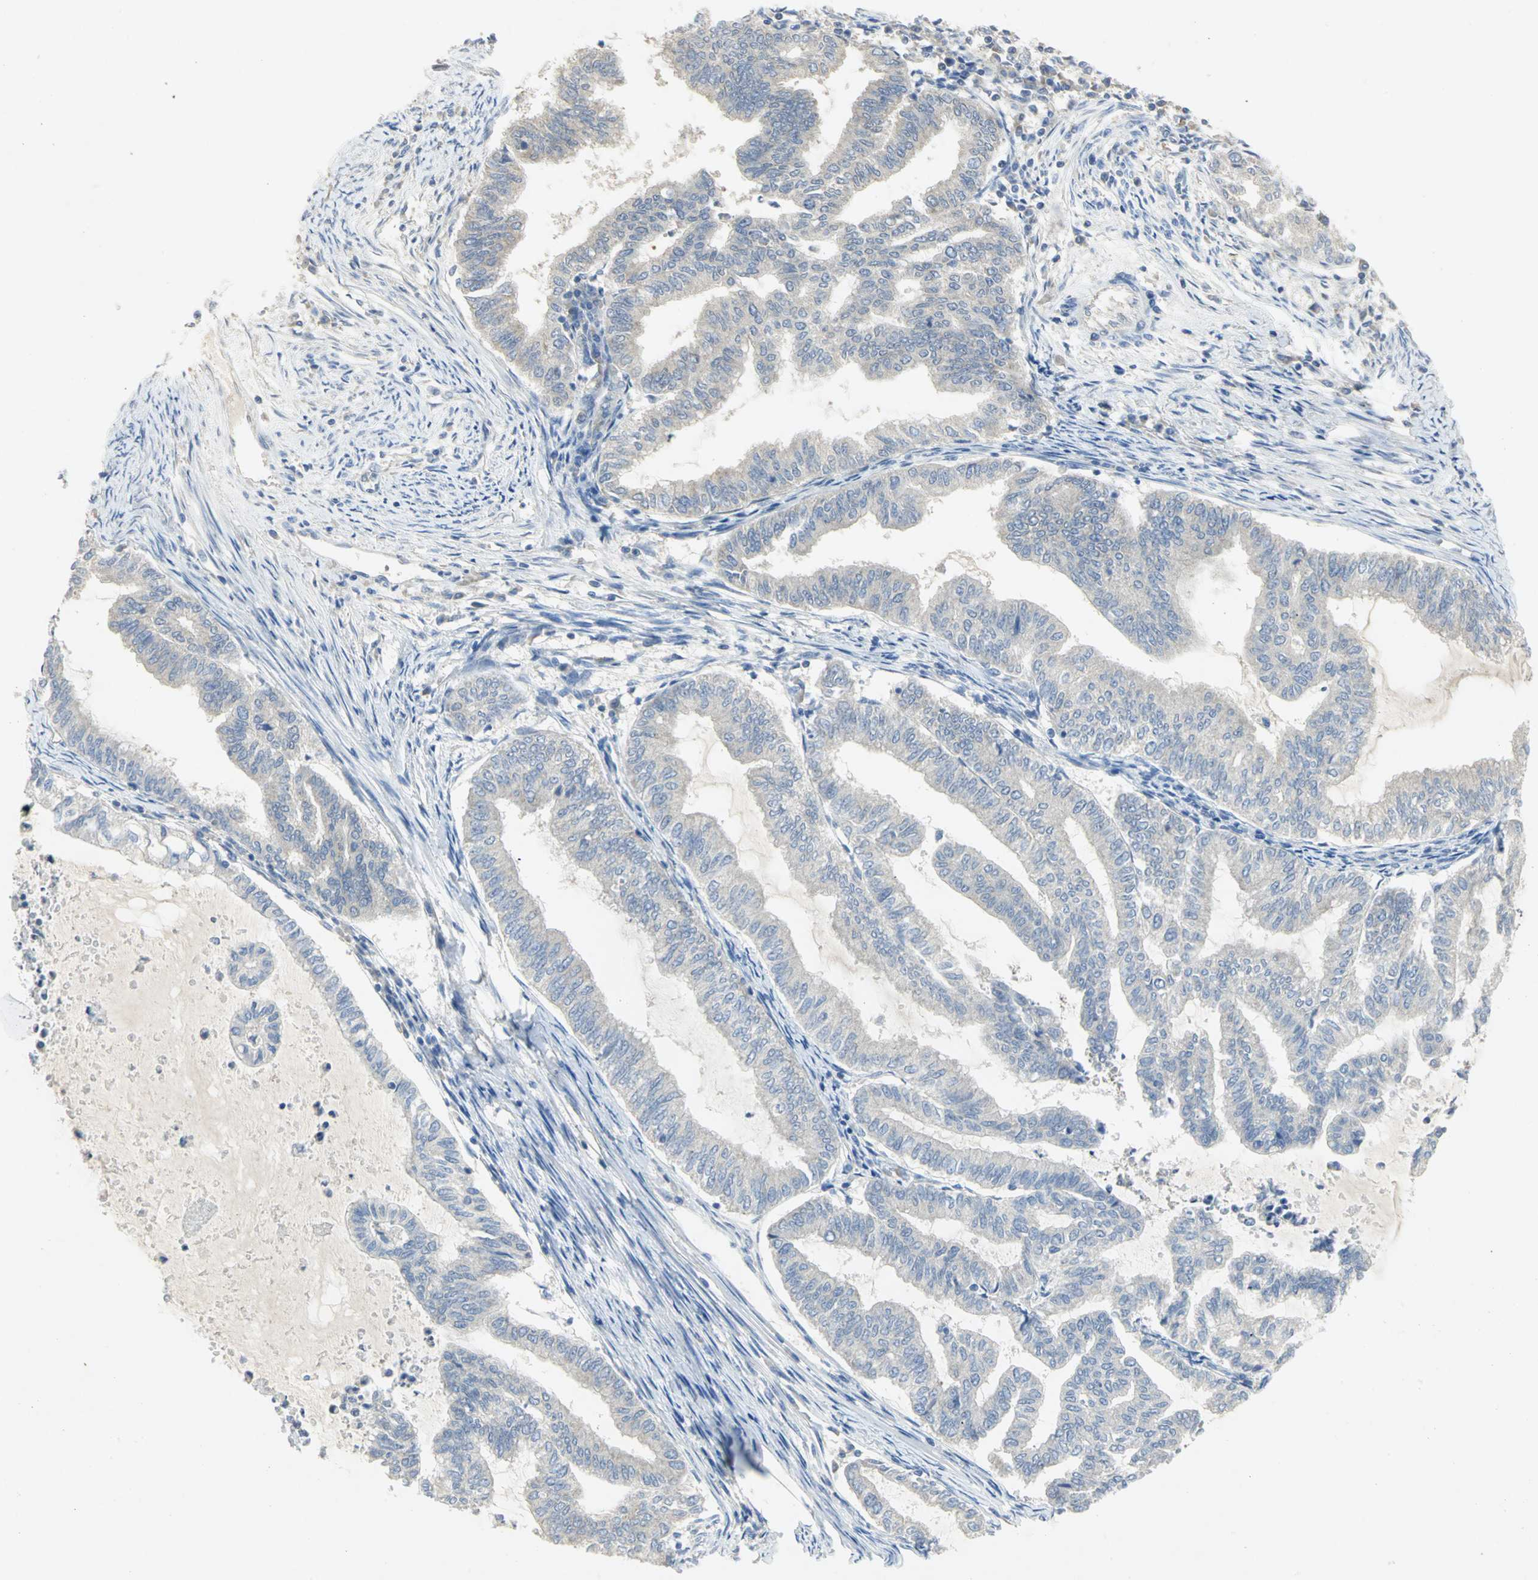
{"staining": {"intensity": "negative", "quantity": "none", "location": "none"}, "tissue": "endometrial cancer", "cell_type": "Tumor cells", "image_type": "cancer", "snomed": [{"axis": "morphology", "description": "Adenocarcinoma, NOS"}, {"axis": "topography", "description": "Endometrium"}], "caption": "There is no significant positivity in tumor cells of endometrial cancer (adenocarcinoma).", "gene": "PPIA", "patient": {"sex": "female", "age": 79}}